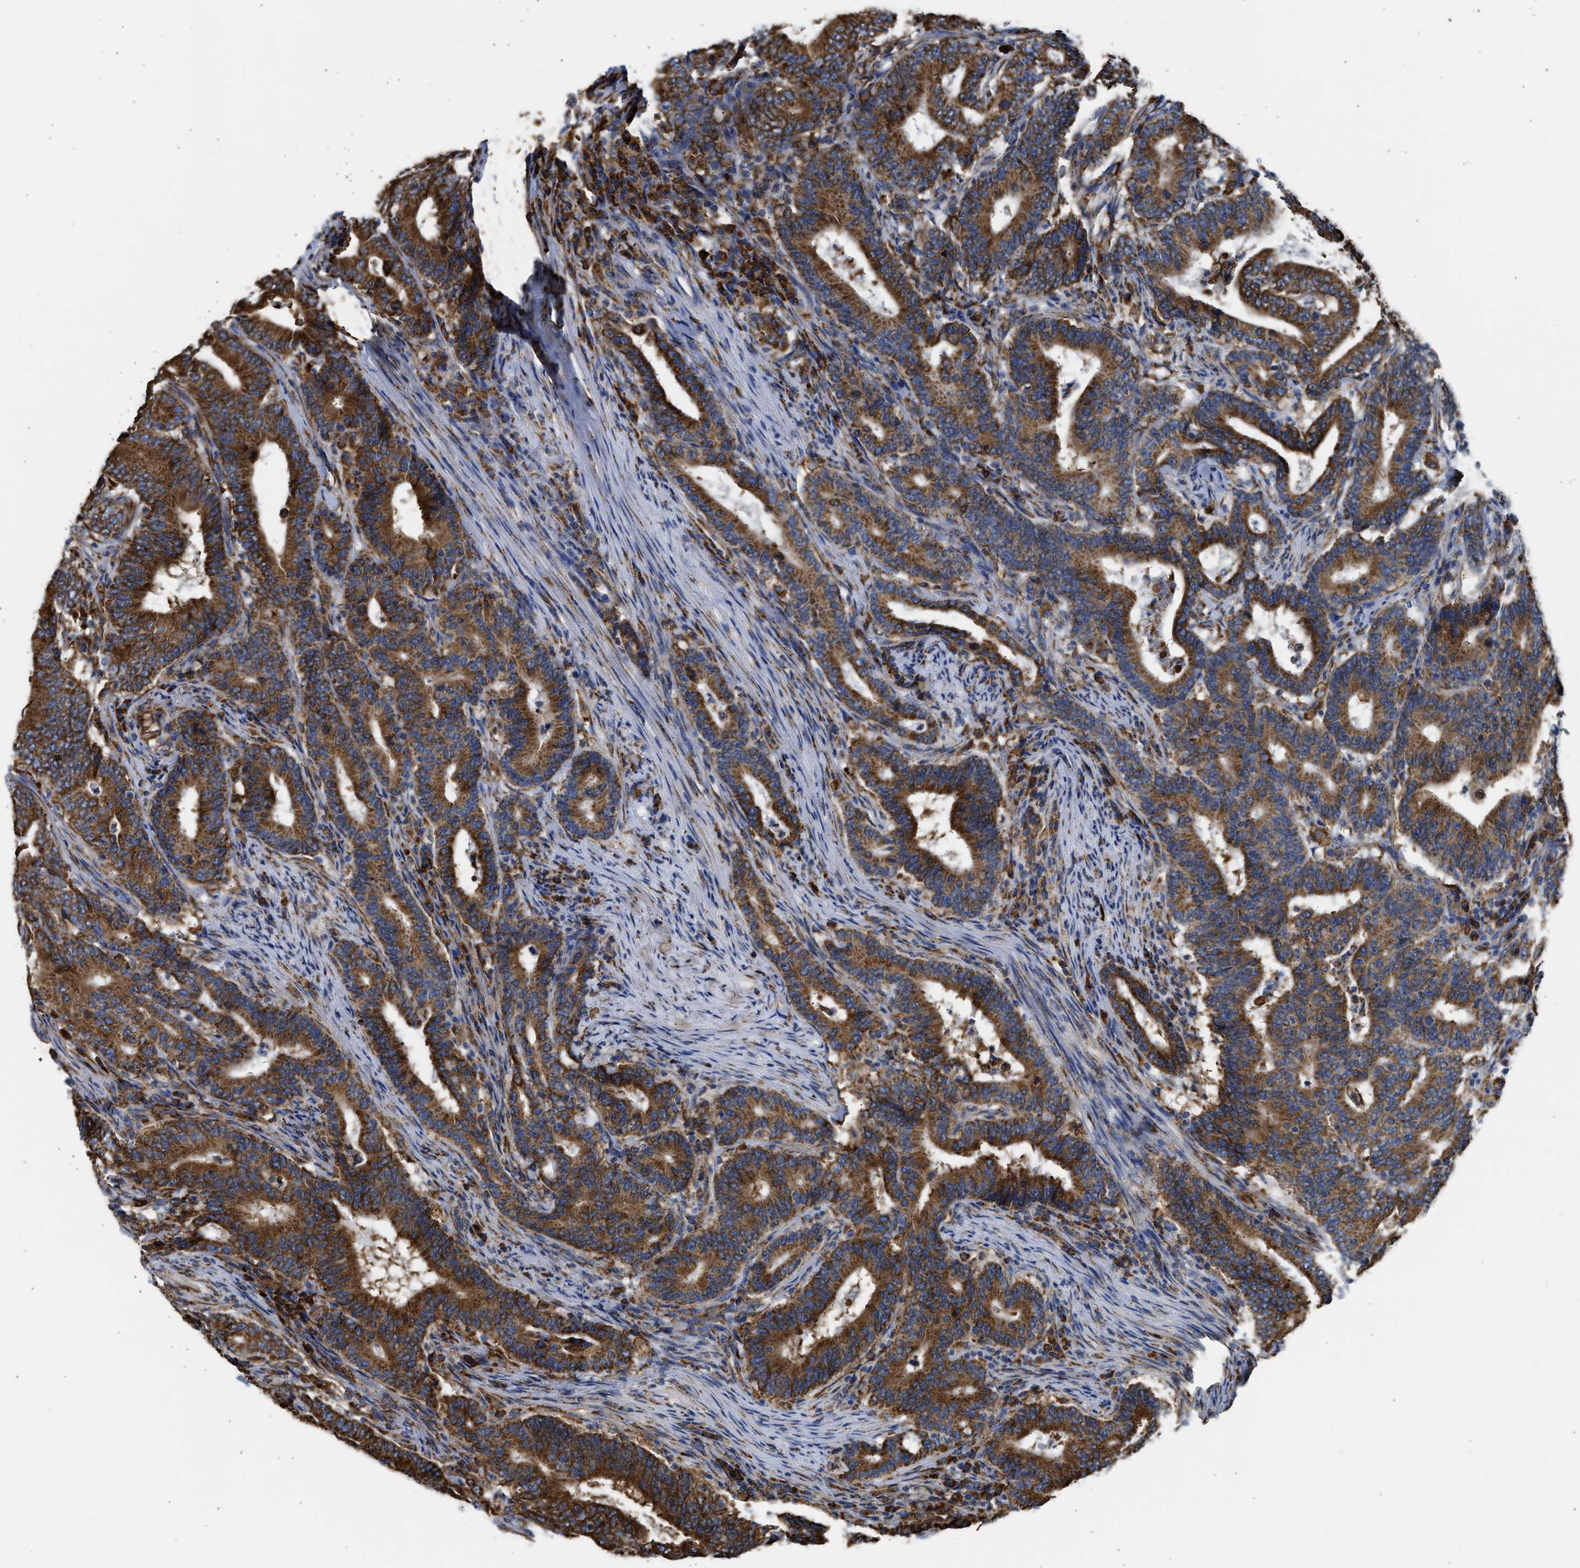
{"staining": {"intensity": "strong", "quantity": ">75%", "location": "cytoplasmic/membranous"}, "tissue": "colorectal cancer", "cell_type": "Tumor cells", "image_type": "cancer", "snomed": [{"axis": "morphology", "description": "Adenocarcinoma, NOS"}, {"axis": "topography", "description": "Colon"}], "caption": "Immunohistochemistry (IHC) of human adenocarcinoma (colorectal) reveals high levels of strong cytoplasmic/membranous expression in about >75% of tumor cells. Nuclei are stained in blue.", "gene": "CYCS", "patient": {"sex": "female", "age": 66}}